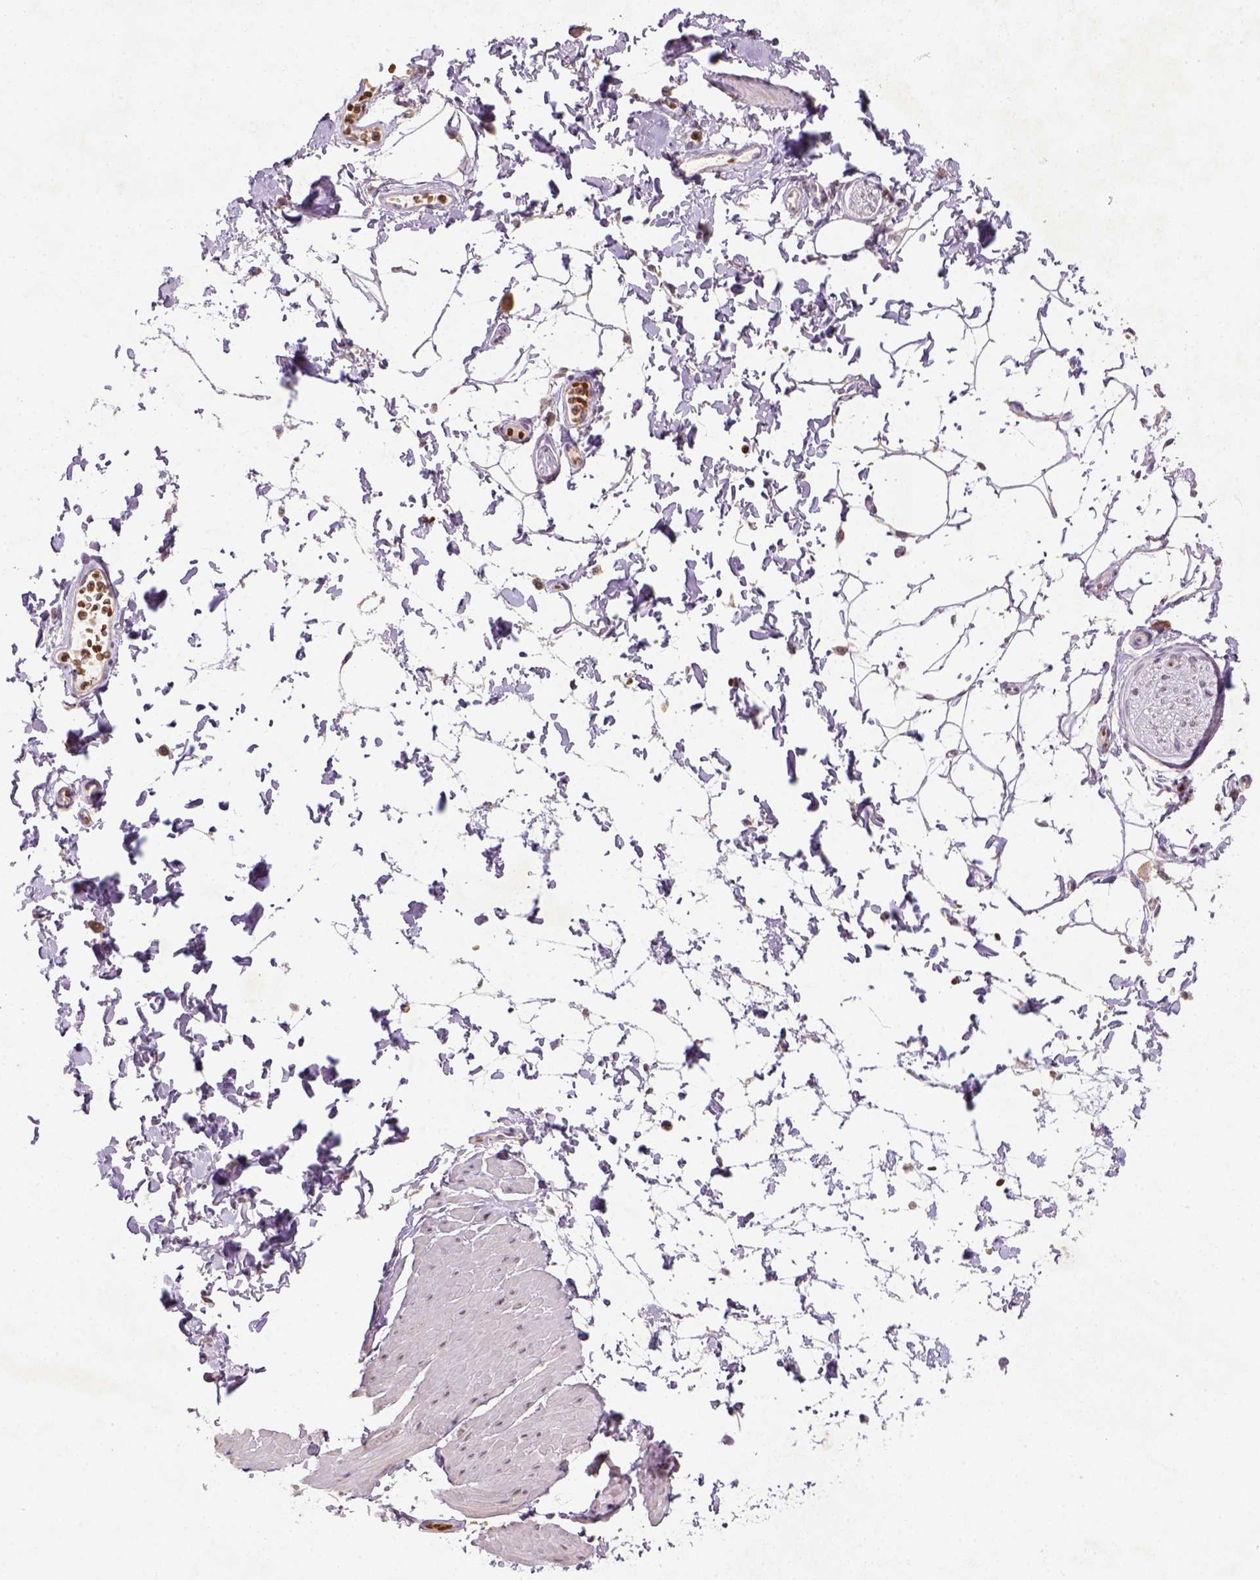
{"staining": {"intensity": "negative", "quantity": "none", "location": "none"}, "tissue": "adipose tissue", "cell_type": "Adipocytes", "image_type": "normal", "snomed": [{"axis": "morphology", "description": "Normal tissue, NOS"}, {"axis": "topography", "description": "Smooth muscle"}, {"axis": "topography", "description": "Peripheral nerve tissue"}], "caption": "Immunohistochemical staining of benign adipose tissue shows no significant expression in adipocytes.", "gene": "NUDT3", "patient": {"sex": "male", "age": 58}}